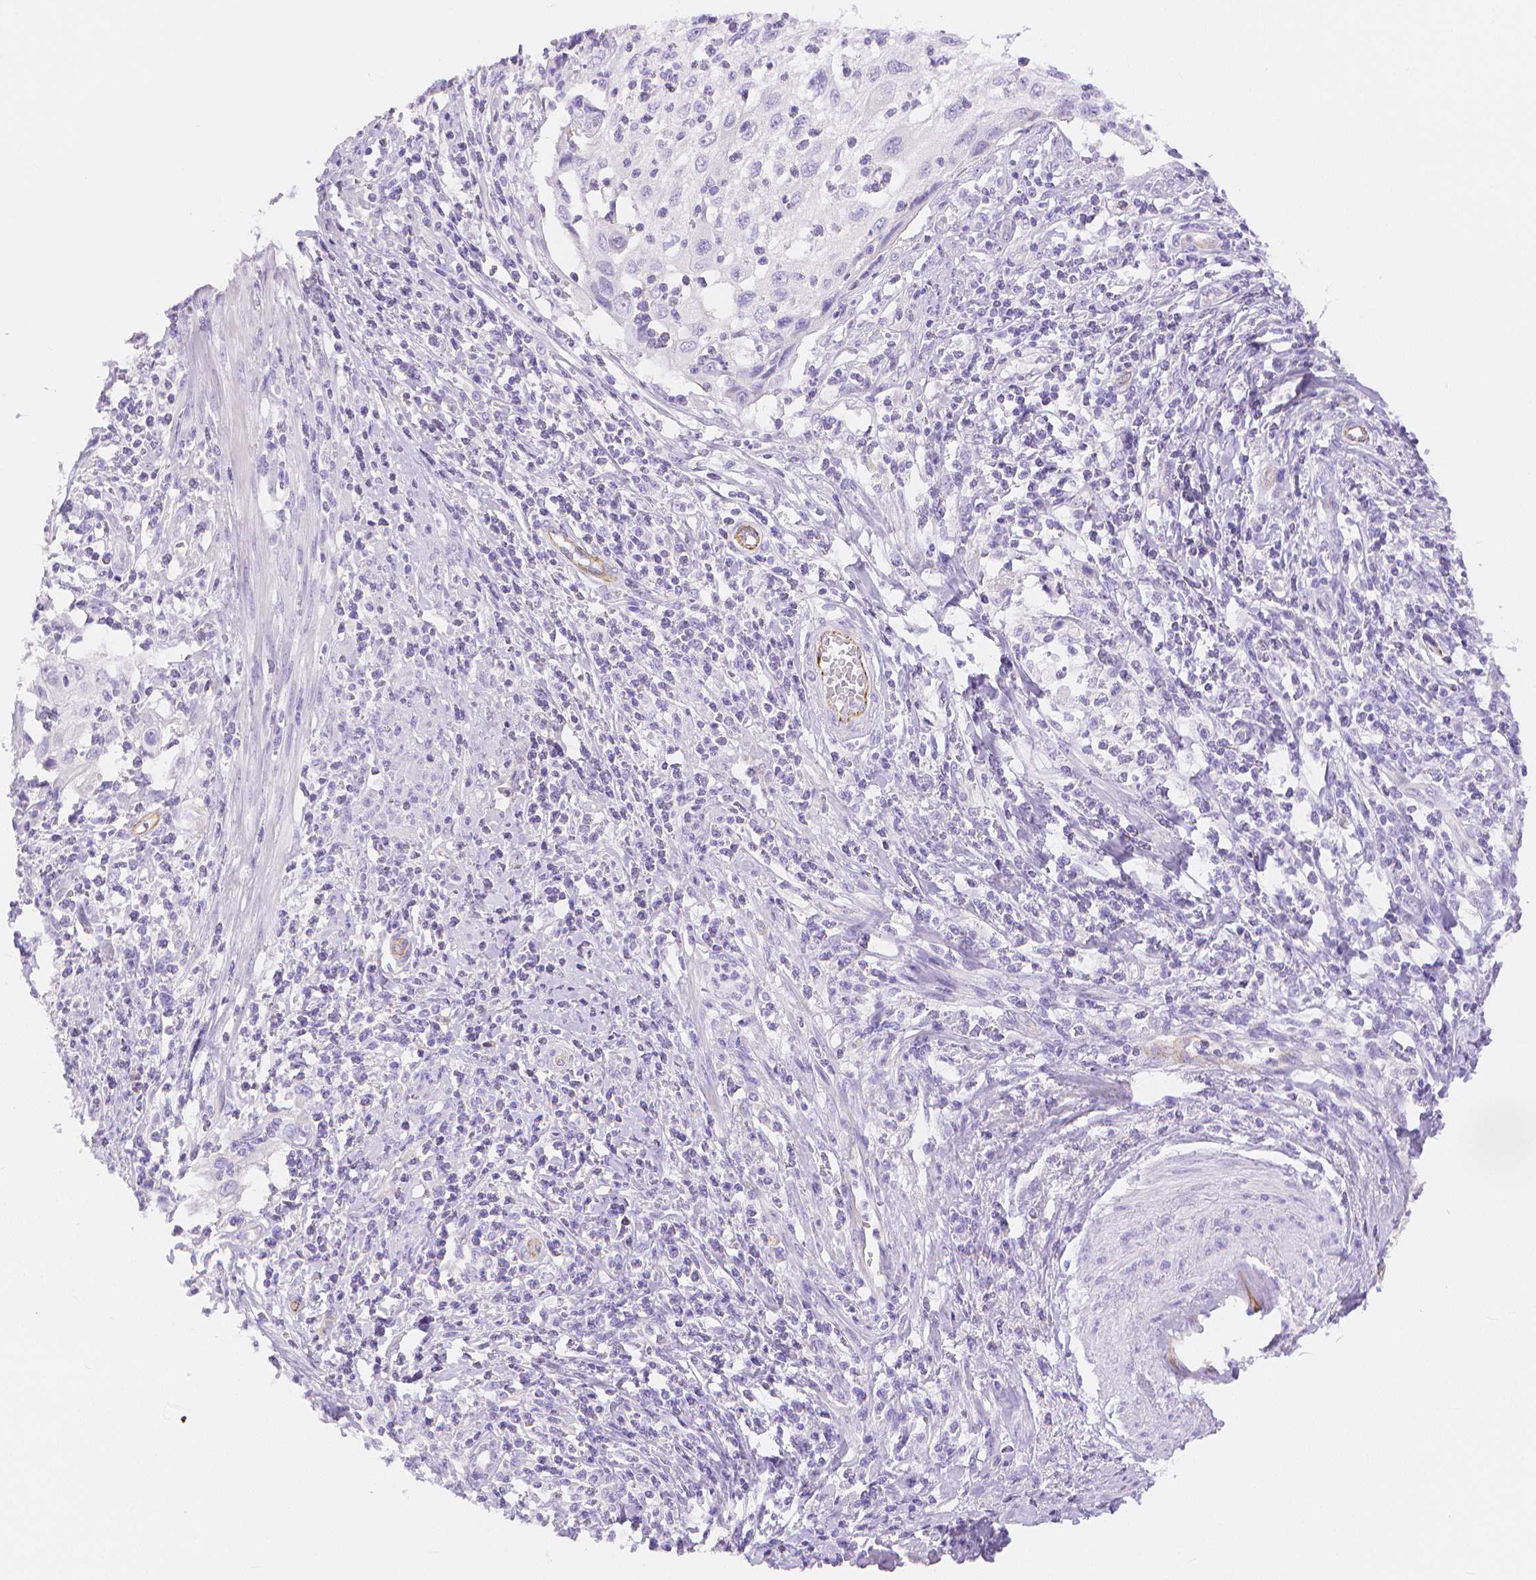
{"staining": {"intensity": "negative", "quantity": "none", "location": "none"}, "tissue": "cervical cancer", "cell_type": "Tumor cells", "image_type": "cancer", "snomed": [{"axis": "morphology", "description": "Squamous cell carcinoma, NOS"}, {"axis": "topography", "description": "Cervix"}], "caption": "The photomicrograph shows no significant positivity in tumor cells of squamous cell carcinoma (cervical). (Stains: DAB IHC with hematoxylin counter stain, Microscopy: brightfield microscopy at high magnification).", "gene": "SLC27A5", "patient": {"sex": "female", "age": 70}}